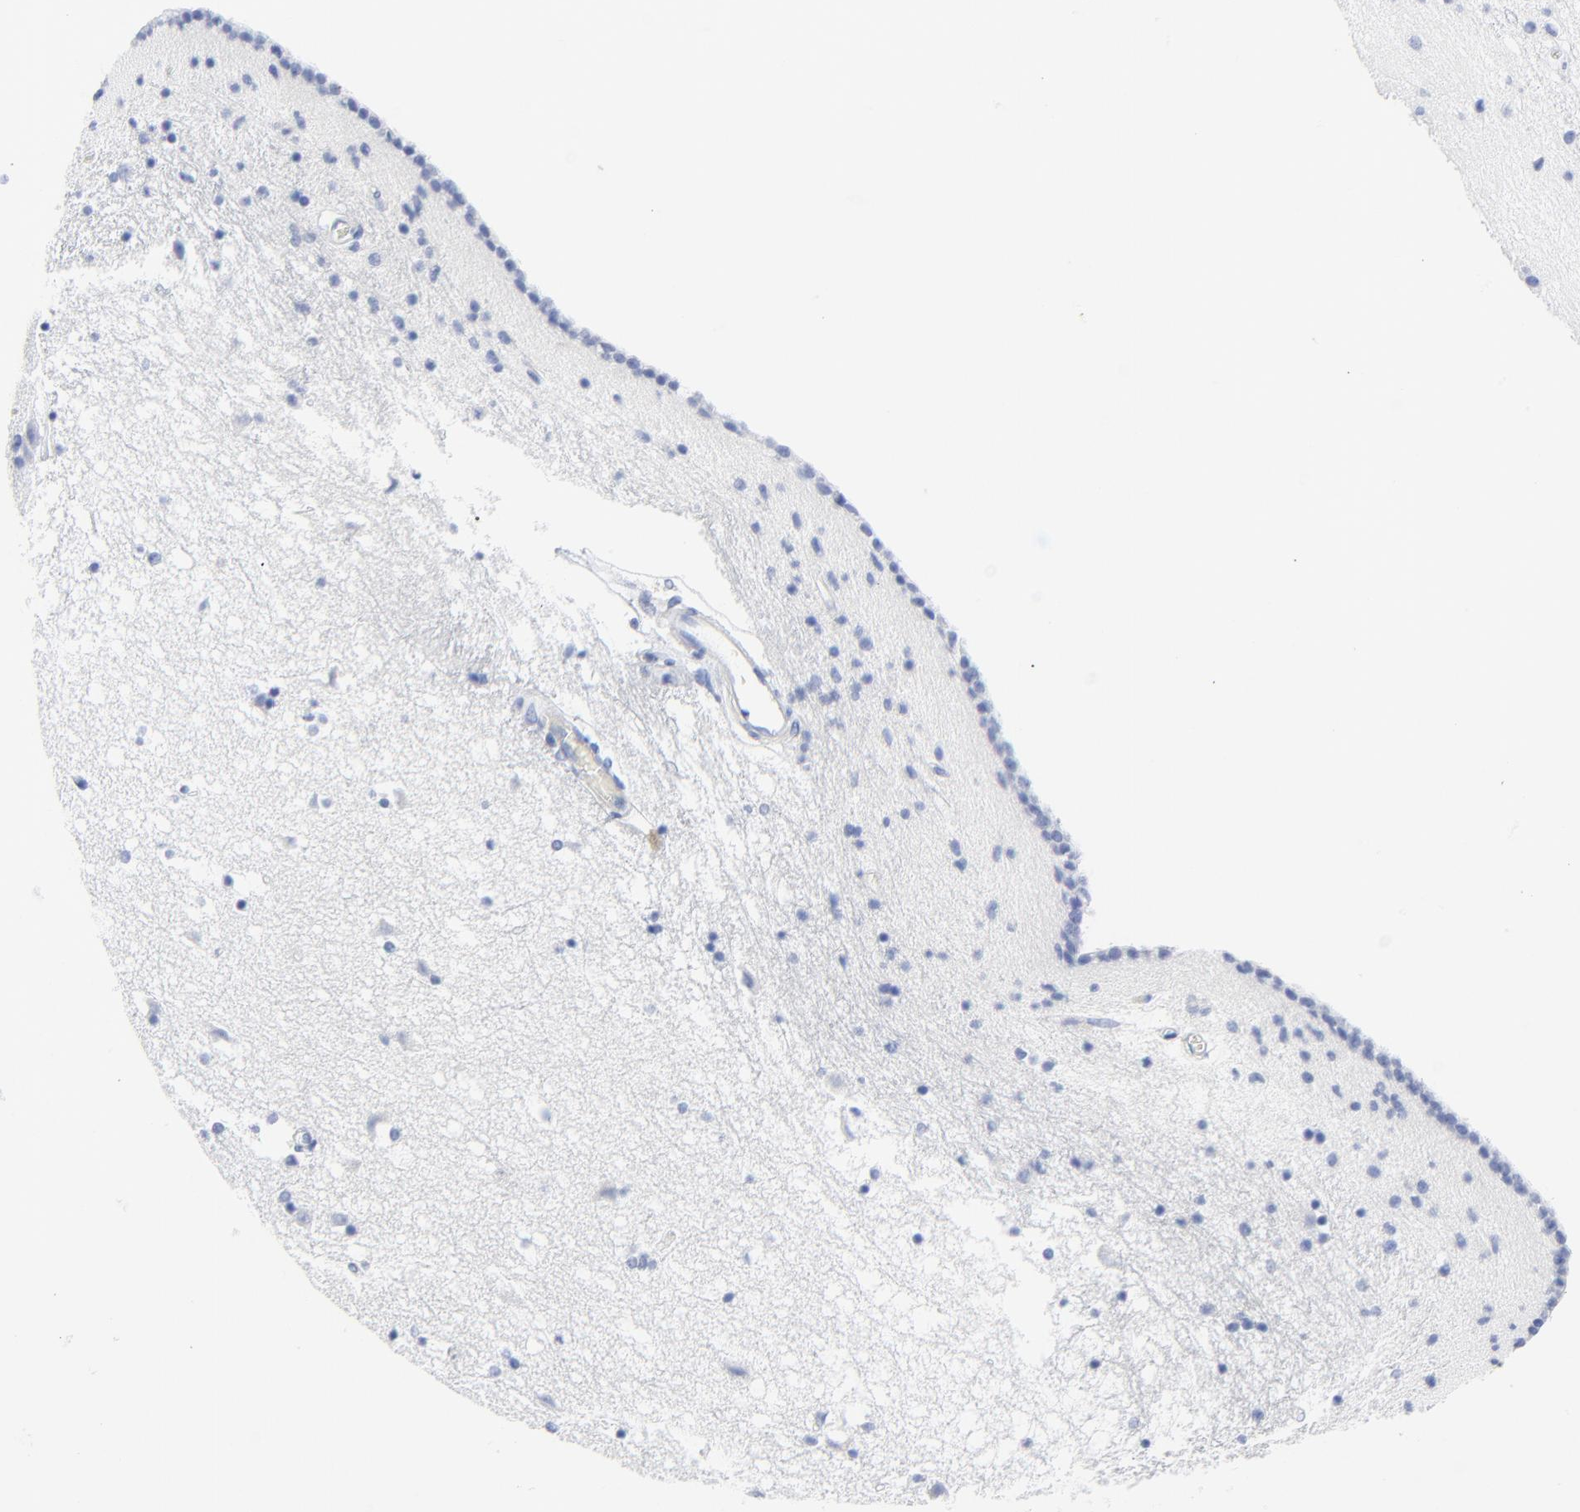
{"staining": {"intensity": "negative", "quantity": "none", "location": "none"}, "tissue": "caudate", "cell_type": "Glial cells", "image_type": "normal", "snomed": [{"axis": "morphology", "description": "Normal tissue, NOS"}, {"axis": "topography", "description": "Lateral ventricle wall"}], "caption": "IHC photomicrograph of unremarkable human caudate stained for a protein (brown), which displays no expression in glial cells.", "gene": "STAT2", "patient": {"sex": "male", "age": 45}}